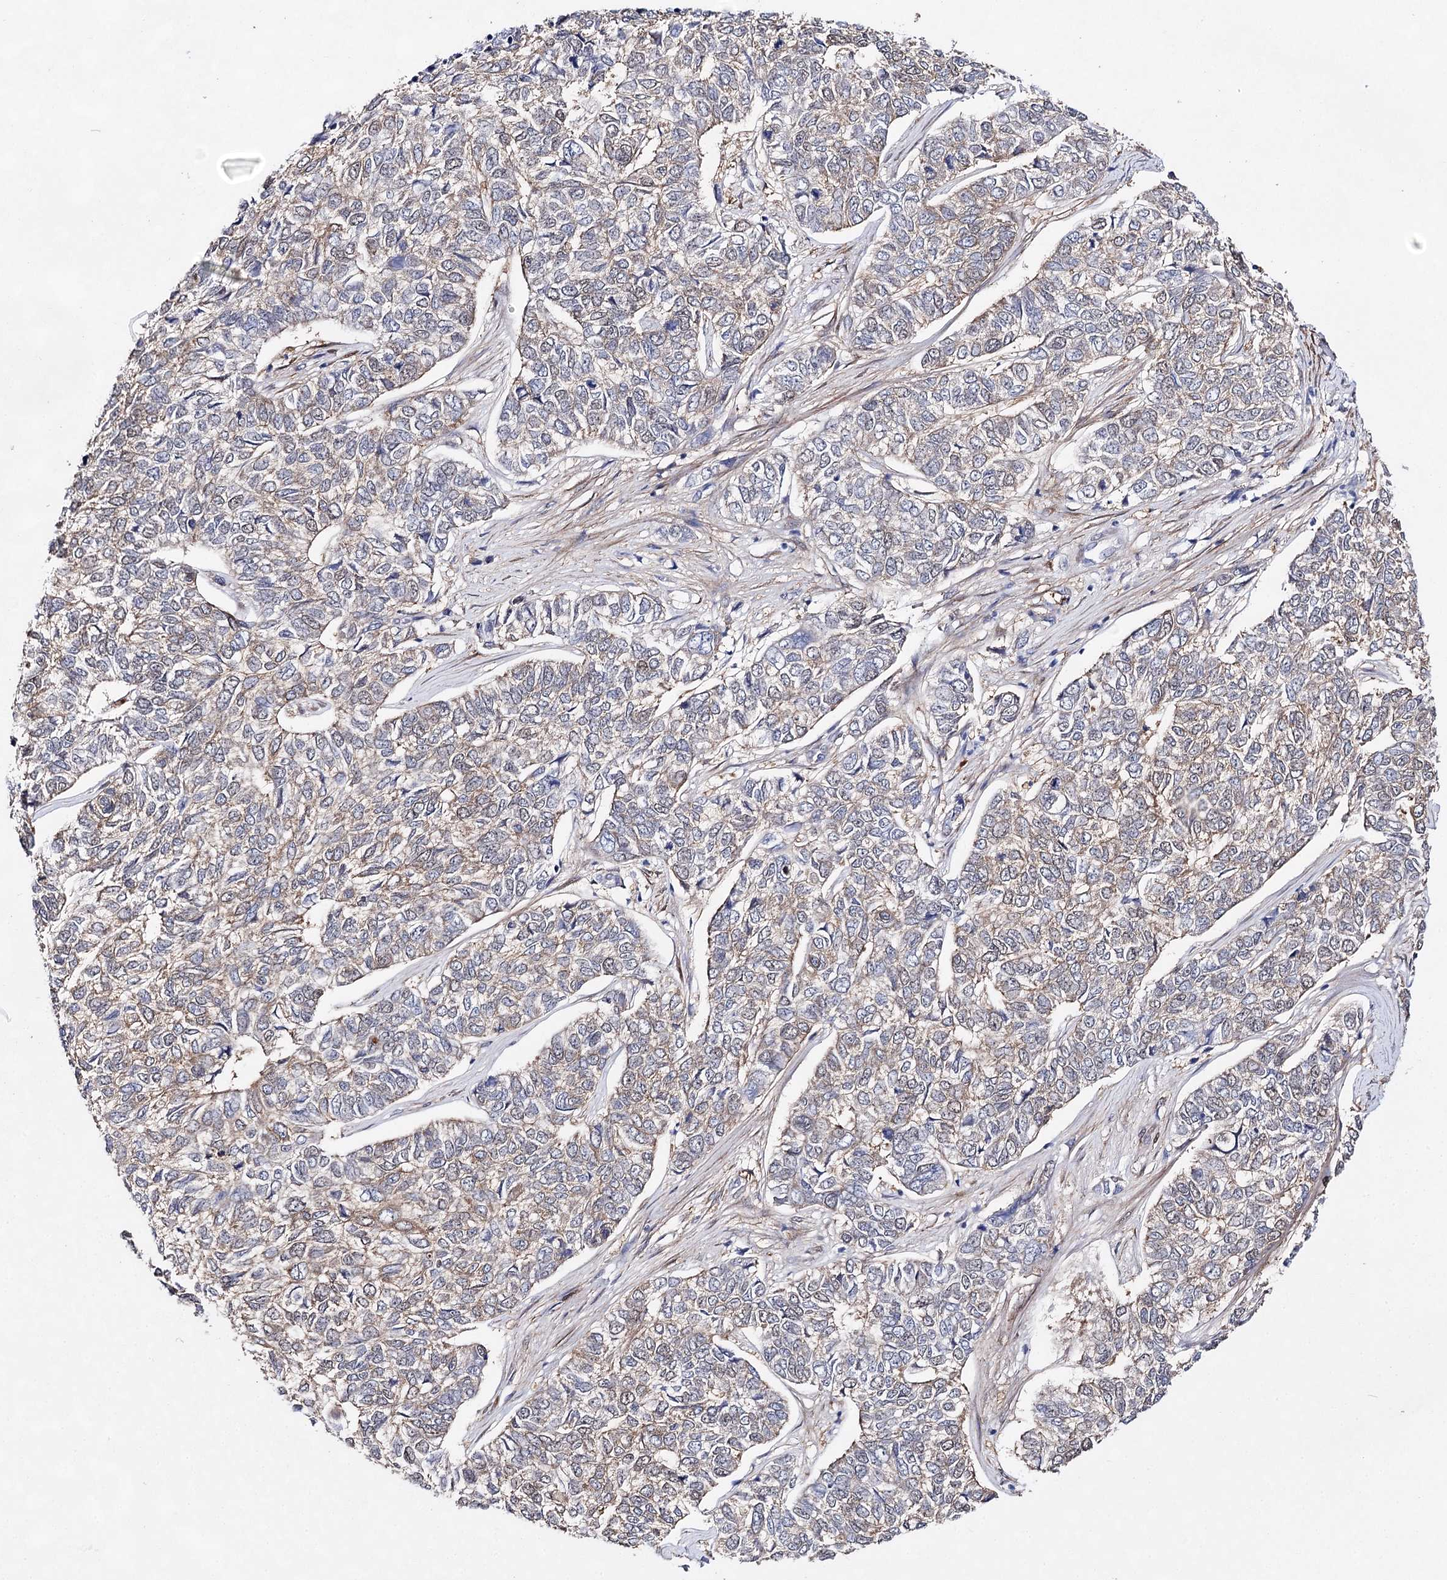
{"staining": {"intensity": "weak", "quantity": "<25%", "location": "cytoplasmic/membranous"}, "tissue": "skin cancer", "cell_type": "Tumor cells", "image_type": "cancer", "snomed": [{"axis": "morphology", "description": "Basal cell carcinoma"}, {"axis": "topography", "description": "Skin"}], "caption": "There is no significant staining in tumor cells of skin cancer. Nuclei are stained in blue.", "gene": "UGDH", "patient": {"sex": "female", "age": 65}}